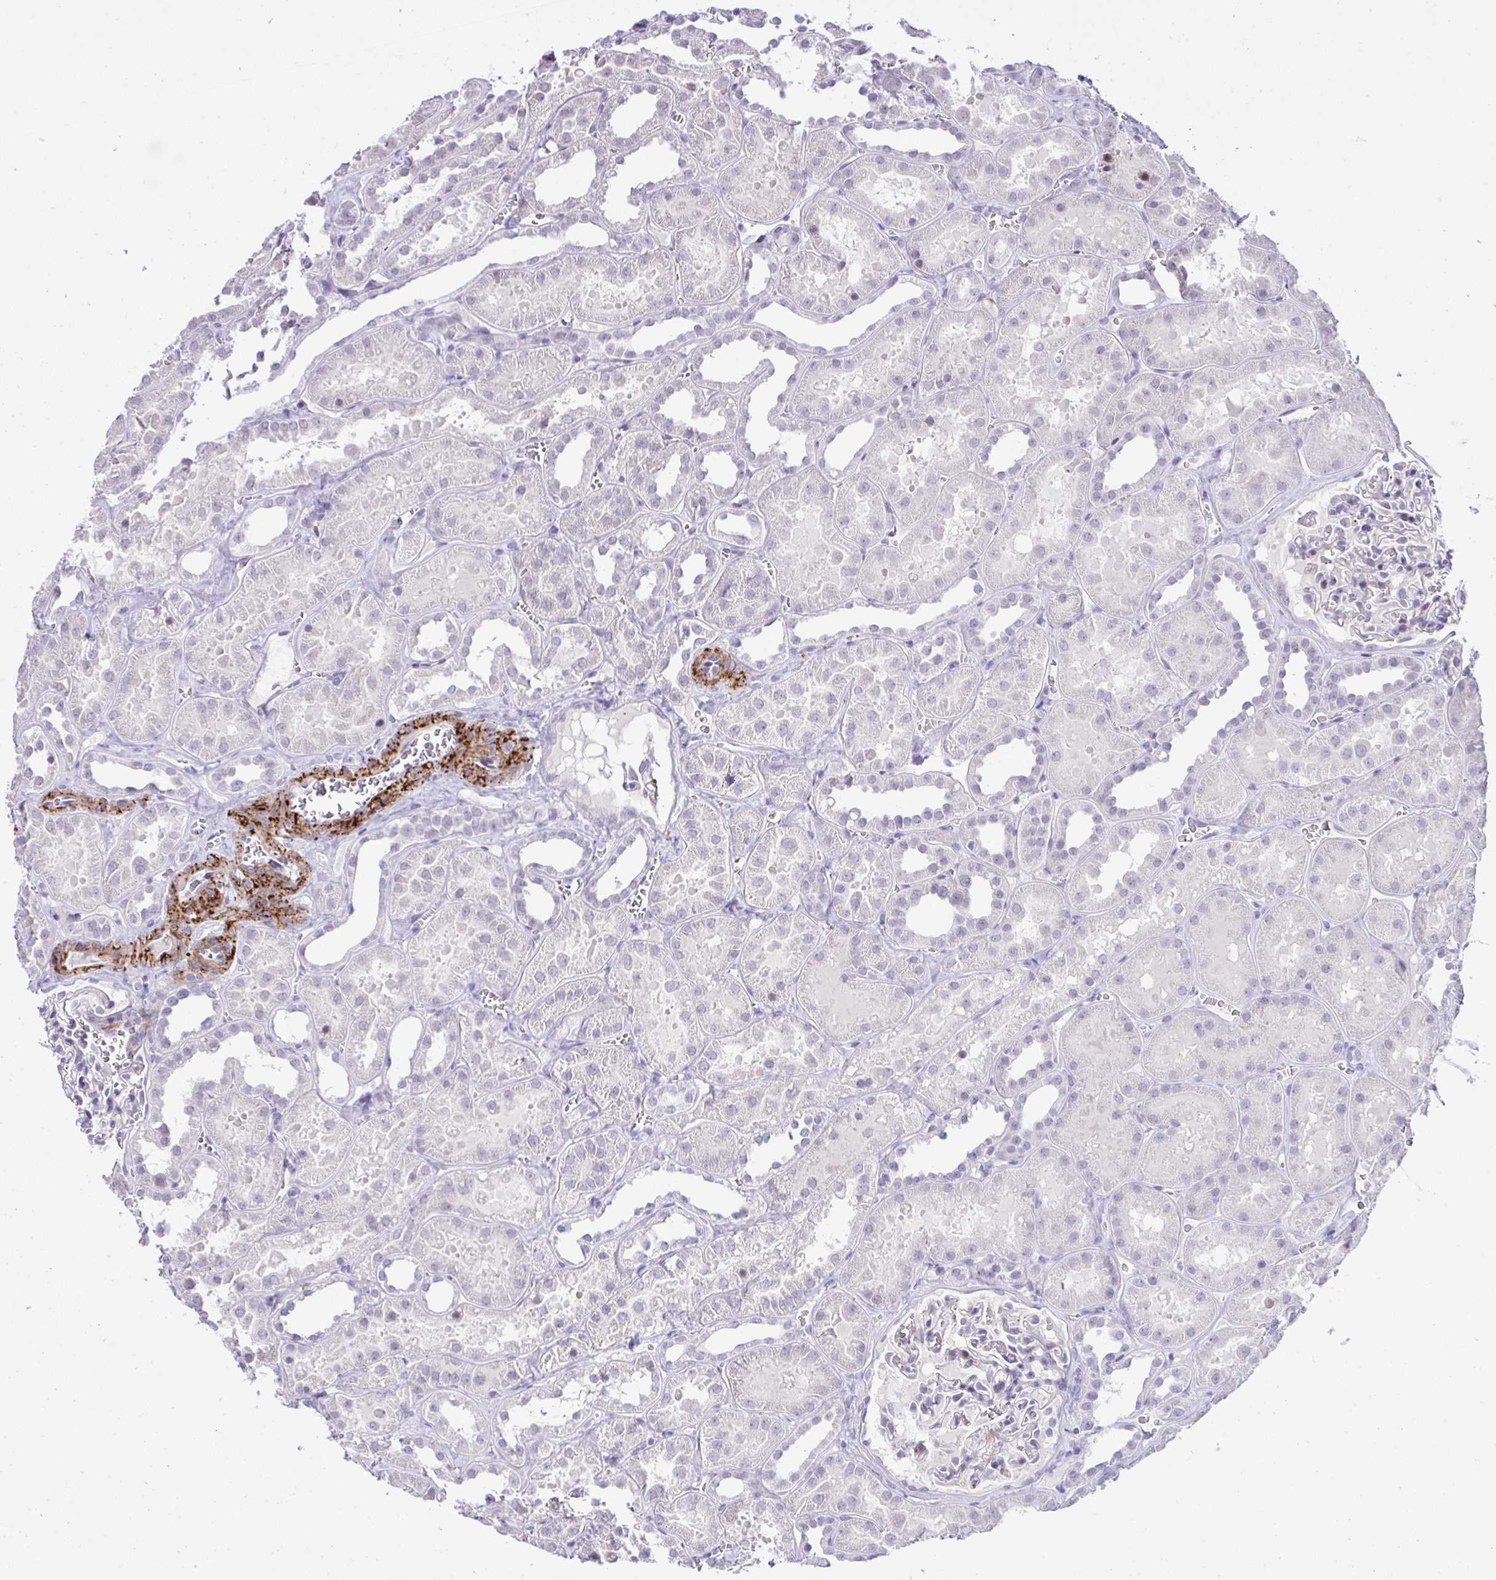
{"staining": {"intensity": "negative", "quantity": "none", "location": "none"}, "tissue": "kidney", "cell_type": "Cells in glomeruli", "image_type": "normal", "snomed": [{"axis": "morphology", "description": "Normal tissue, NOS"}, {"axis": "topography", "description": "Kidney"}], "caption": "Immunohistochemistry micrograph of unremarkable kidney: kidney stained with DAB demonstrates no significant protein expression in cells in glomeruli. The staining is performed using DAB brown chromogen with nuclei counter-stained in using hematoxylin.", "gene": "FBXO34", "patient": {"sex": "female", "age": 41}}